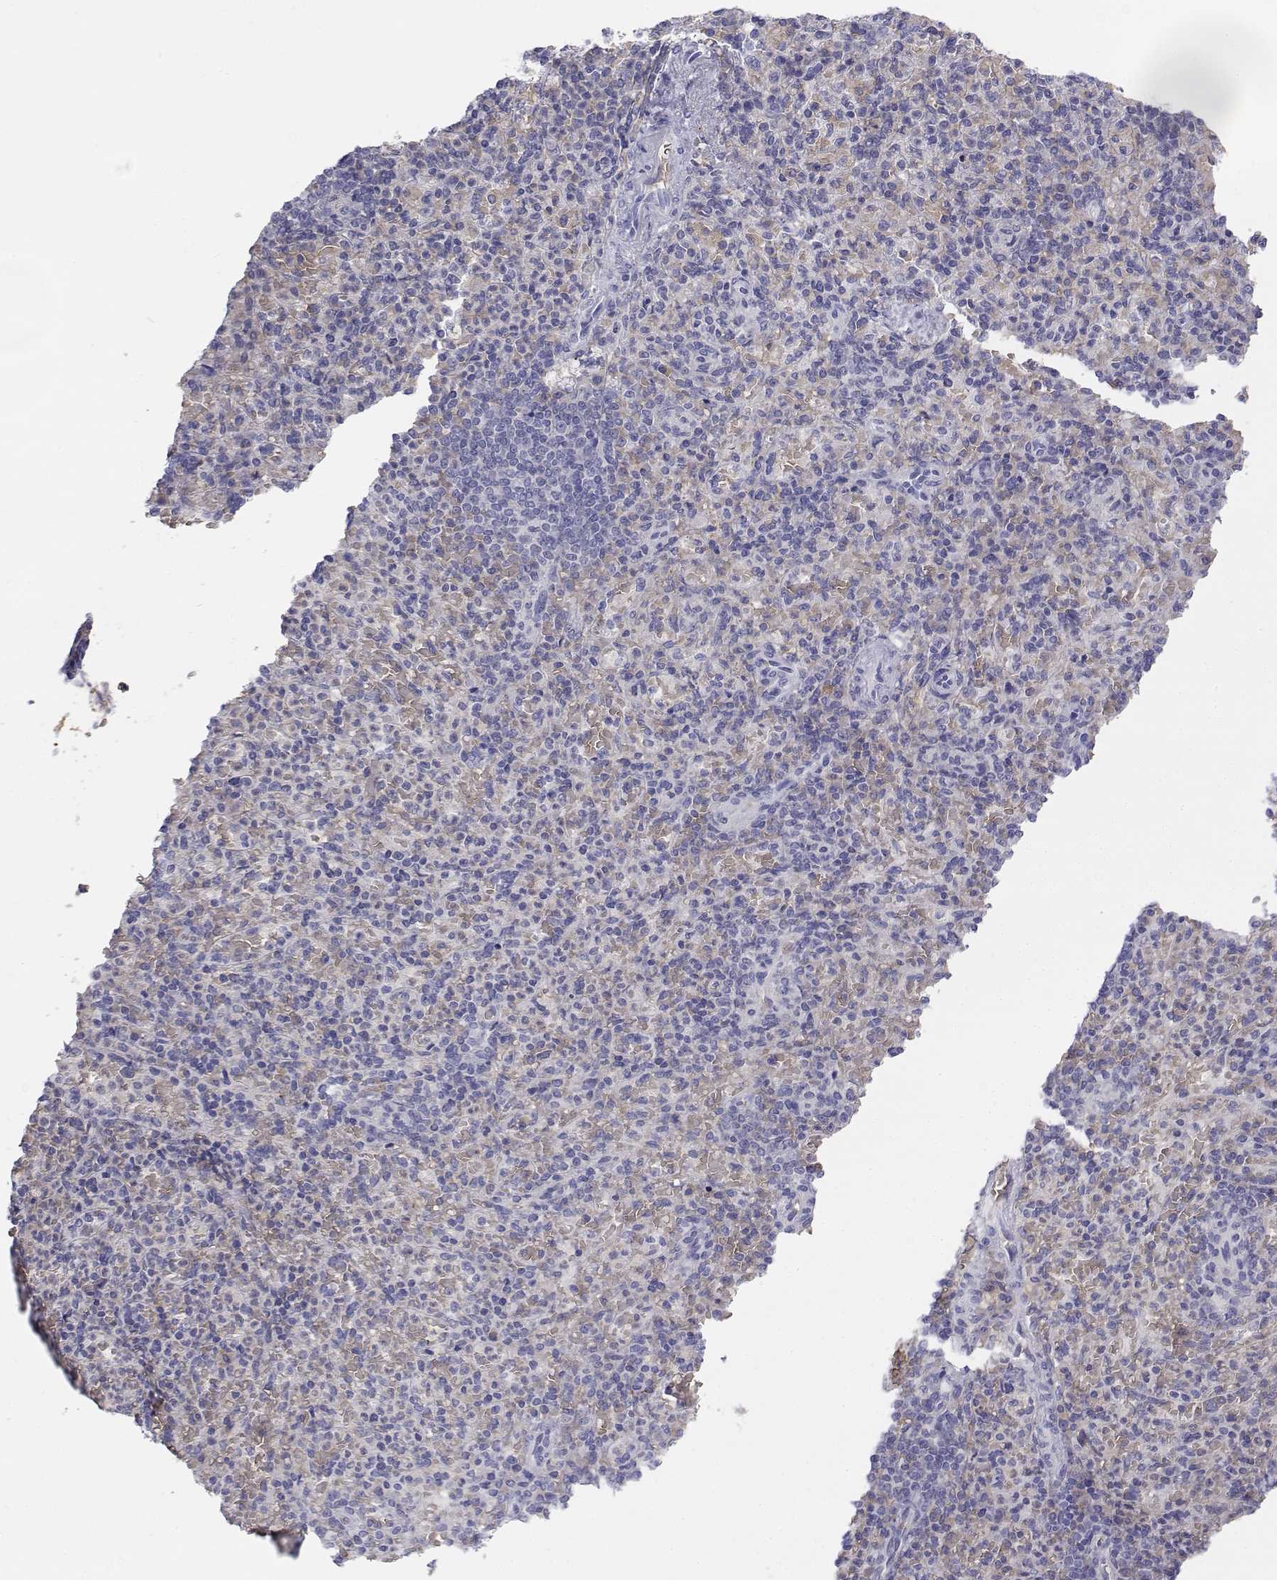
{"staining": {"intensity": "negative", "quantity": "none", "location": "none"}, "tissue": "spleen", "cell_type": "Cells in red pulp", "image_type": "normal", "snomed": [{"axis": "morphology", "description": "Normal tissue, NOS"}, {"axis": "topography", "description": "Spleen"}], "caption": "Immunohistochemistry (IHC) of unremarkable human spleen exhibits no positivity in cells in red pulp.", "gene": "CADM1", "patient": {"sex": "female", "age": 74}}